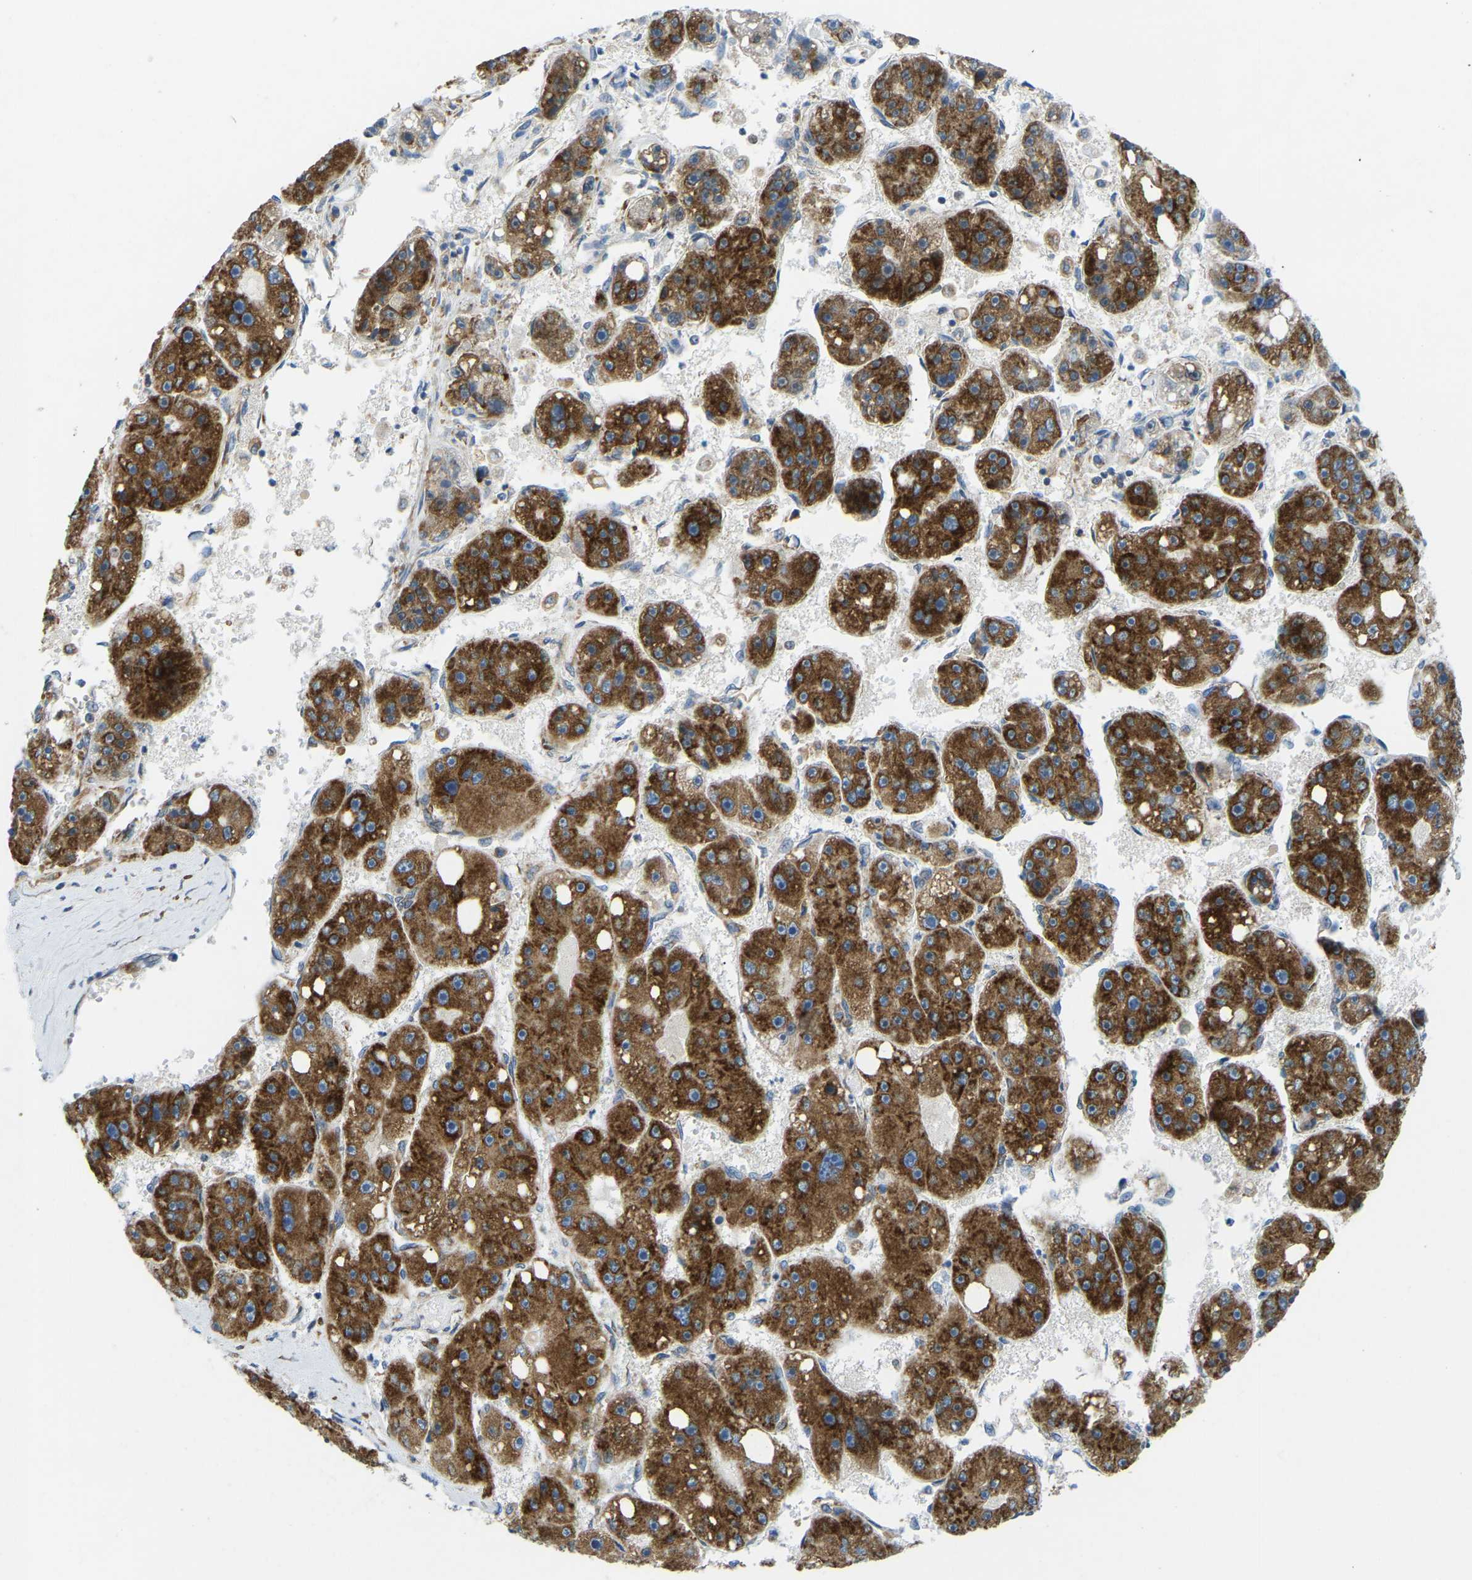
{"staining": {"intensity": "strong", "quantity": ">75%", "location": "cytoplasmic/membranous"}, "tissue": "liver cancer", "cell_type": "Tumor cells", "image_type": "cancer", "snomed": [{"axis": "morphology", "description": "Carcinoma, Hepatocellular, NOS"}, {"axis": "topography", "description": "Liver"}], "caption": "A photomicrograph showing strong cytoplasmic/membranous positivity in approximately >75% of tumor cells in liver hepatocellular carcinoma, as visualized by brown immunohistochemical staining.", "gene": "SND1", "patient": {"sex": "female", "age": 61}}